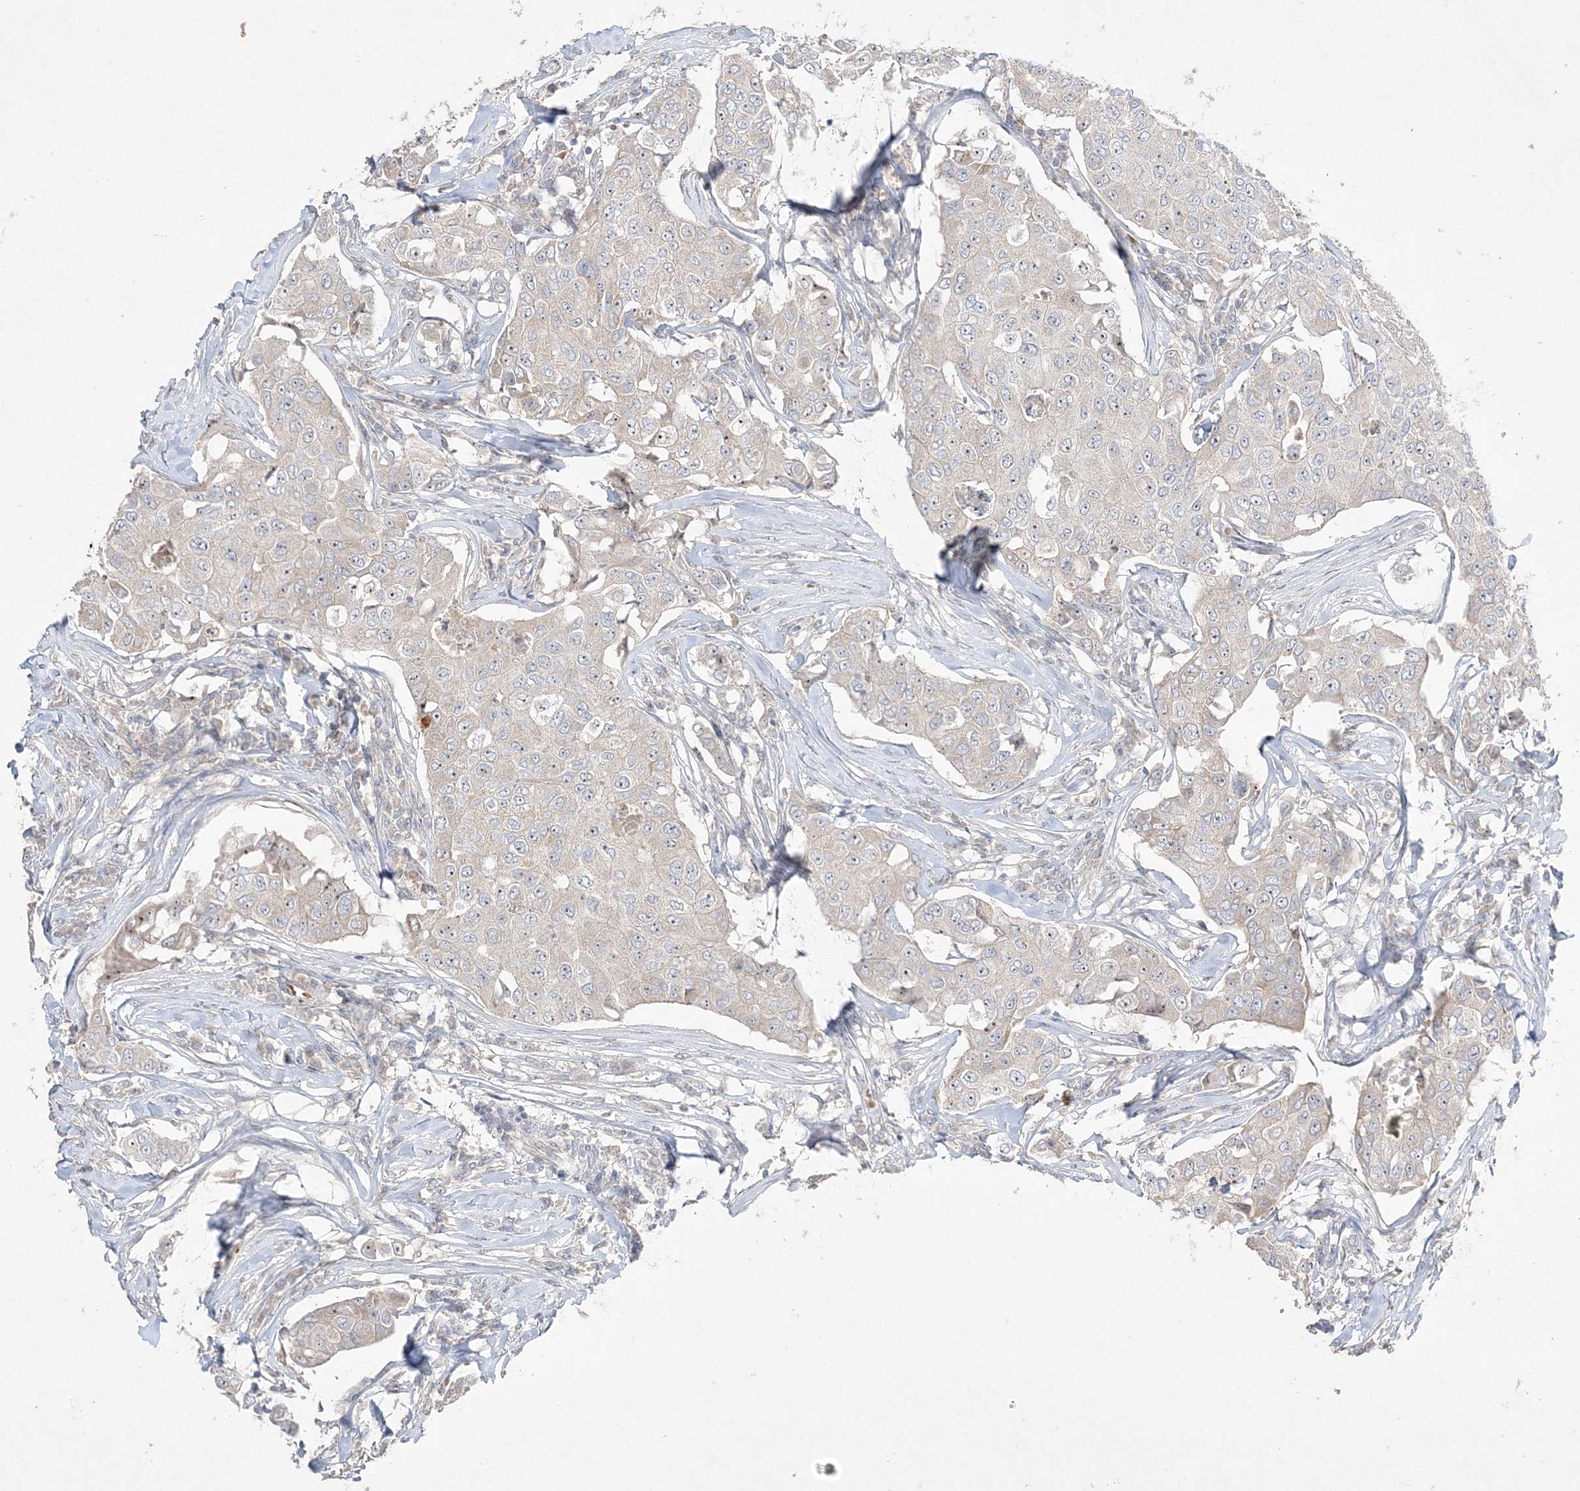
{"staining": {"intensity": "weak", "quantity": "<25%", "location": "nuclear"}, "tissue": "breast cancer", "cell_type": "Tumor cells", "image_type": "cancer", "snomed": [{"axis": "morphology", "description": "Duct carcinoma"}, {"axis": "topography", "description": "Breast"}], "caption": "The immunohistochemistry (IHC) photomicrograph has no significant staining in tumor cells of infiltrating ductal carcinoma (breast) tissue. The staining was performed using DAB to visualize the protein expression in brown, while the nuclei were stained in blue with hematoxylin (Magnification: 20x).", "gene": "NOP16", "patient": {"sex": "female", "age": 80}}